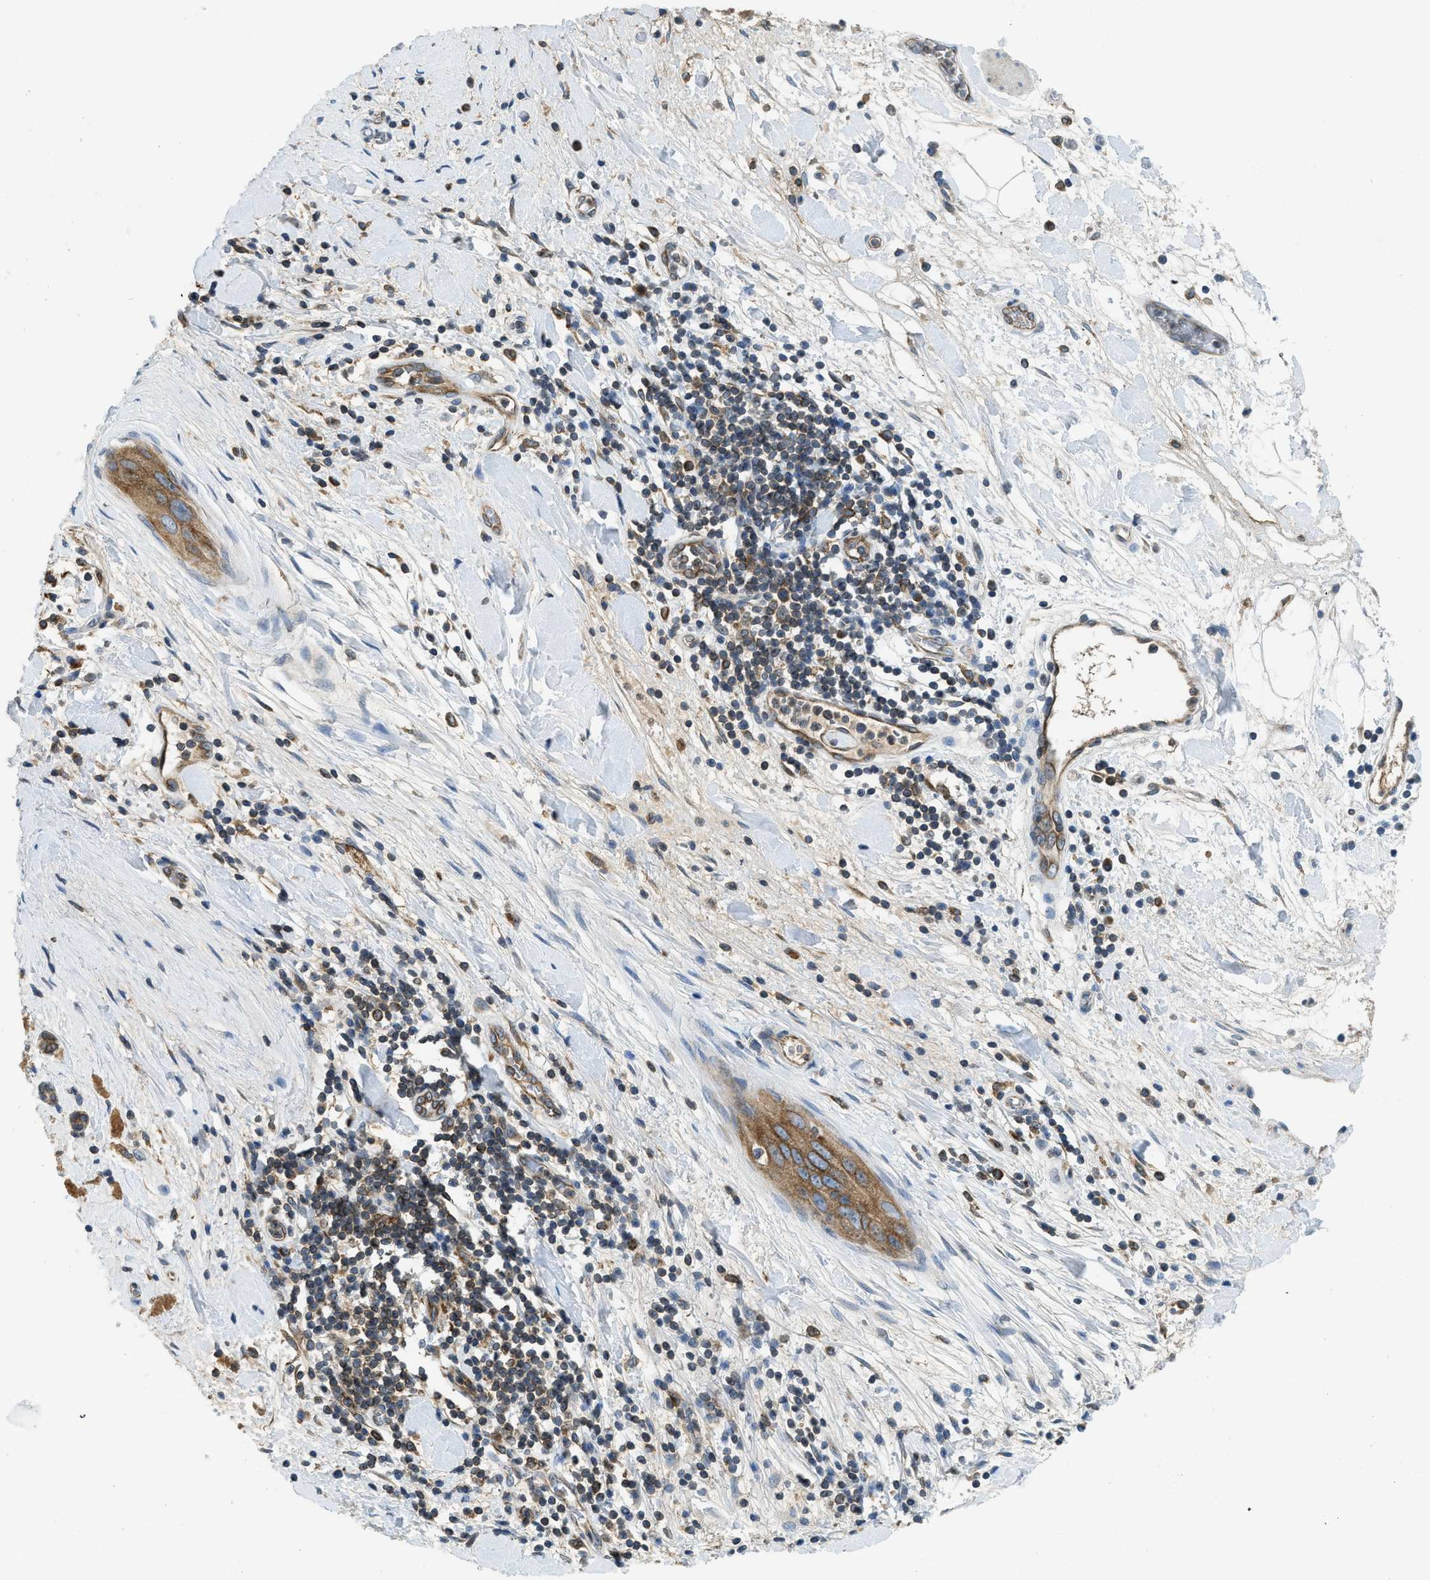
{"staining": {"intensity": "moderate", "quantity": ">75%", "location": "cytoplasmic/membranous"}, "tissue": "pancreatic cancer", "cell_type": "Tumor cells", "image_type": "cancer", "snomed": [{"axis": "morphology", "description": "Adenocarcinoma, NOS"}, {"axis": "topography", "description": "Pancreas"}], "caption": "Protein positivity by immunohistochemistry demonstrates moderate cytoplasmic/membranous positivity in about >75% of tumor cells in pancreatic cancer.", "gene": "BCAP31", "patient": {"sex": "male", "age": 55}}